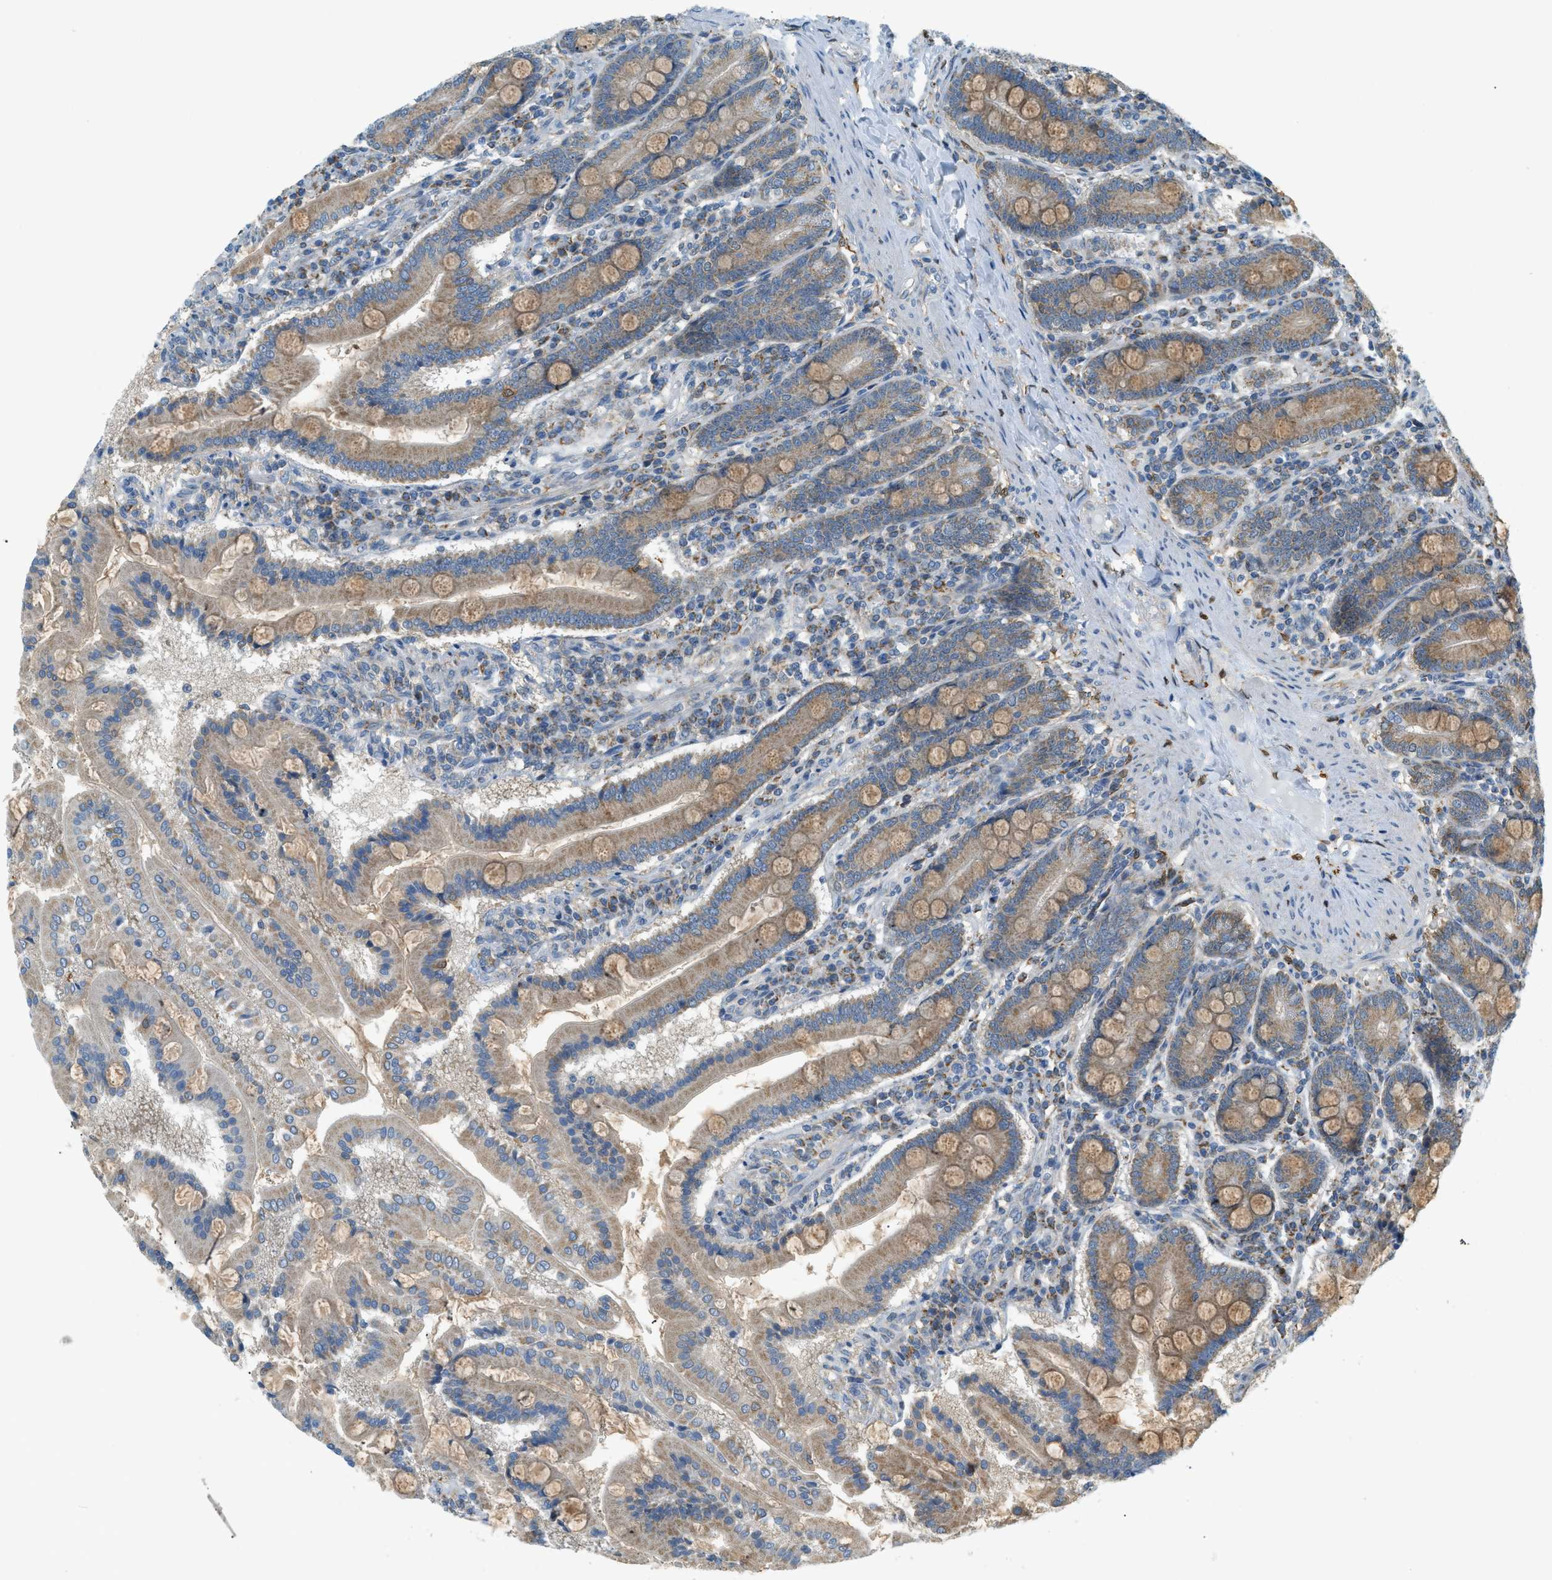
{"staining": {"intensity": "moderate", "quantity": ">75%", "location": "cytoplasmic/membranous"}, "tissue": "duodenum", "cell_type": "Glandular cells", "image_type": "normal", "snomed": [{"axis": "morphology", "description": "Normal tissue, NOS"}, {"axis": "topography", "description": "Duodenum"}], "caption": "This photomicrograph demonstrates IHC staining of normal human duodenum, with medium moderate cytoplasmic/membranous expression in about >75% of glandular cells.", "gene": "PIGG", "patient": {"sex": "male", "age": 50}}